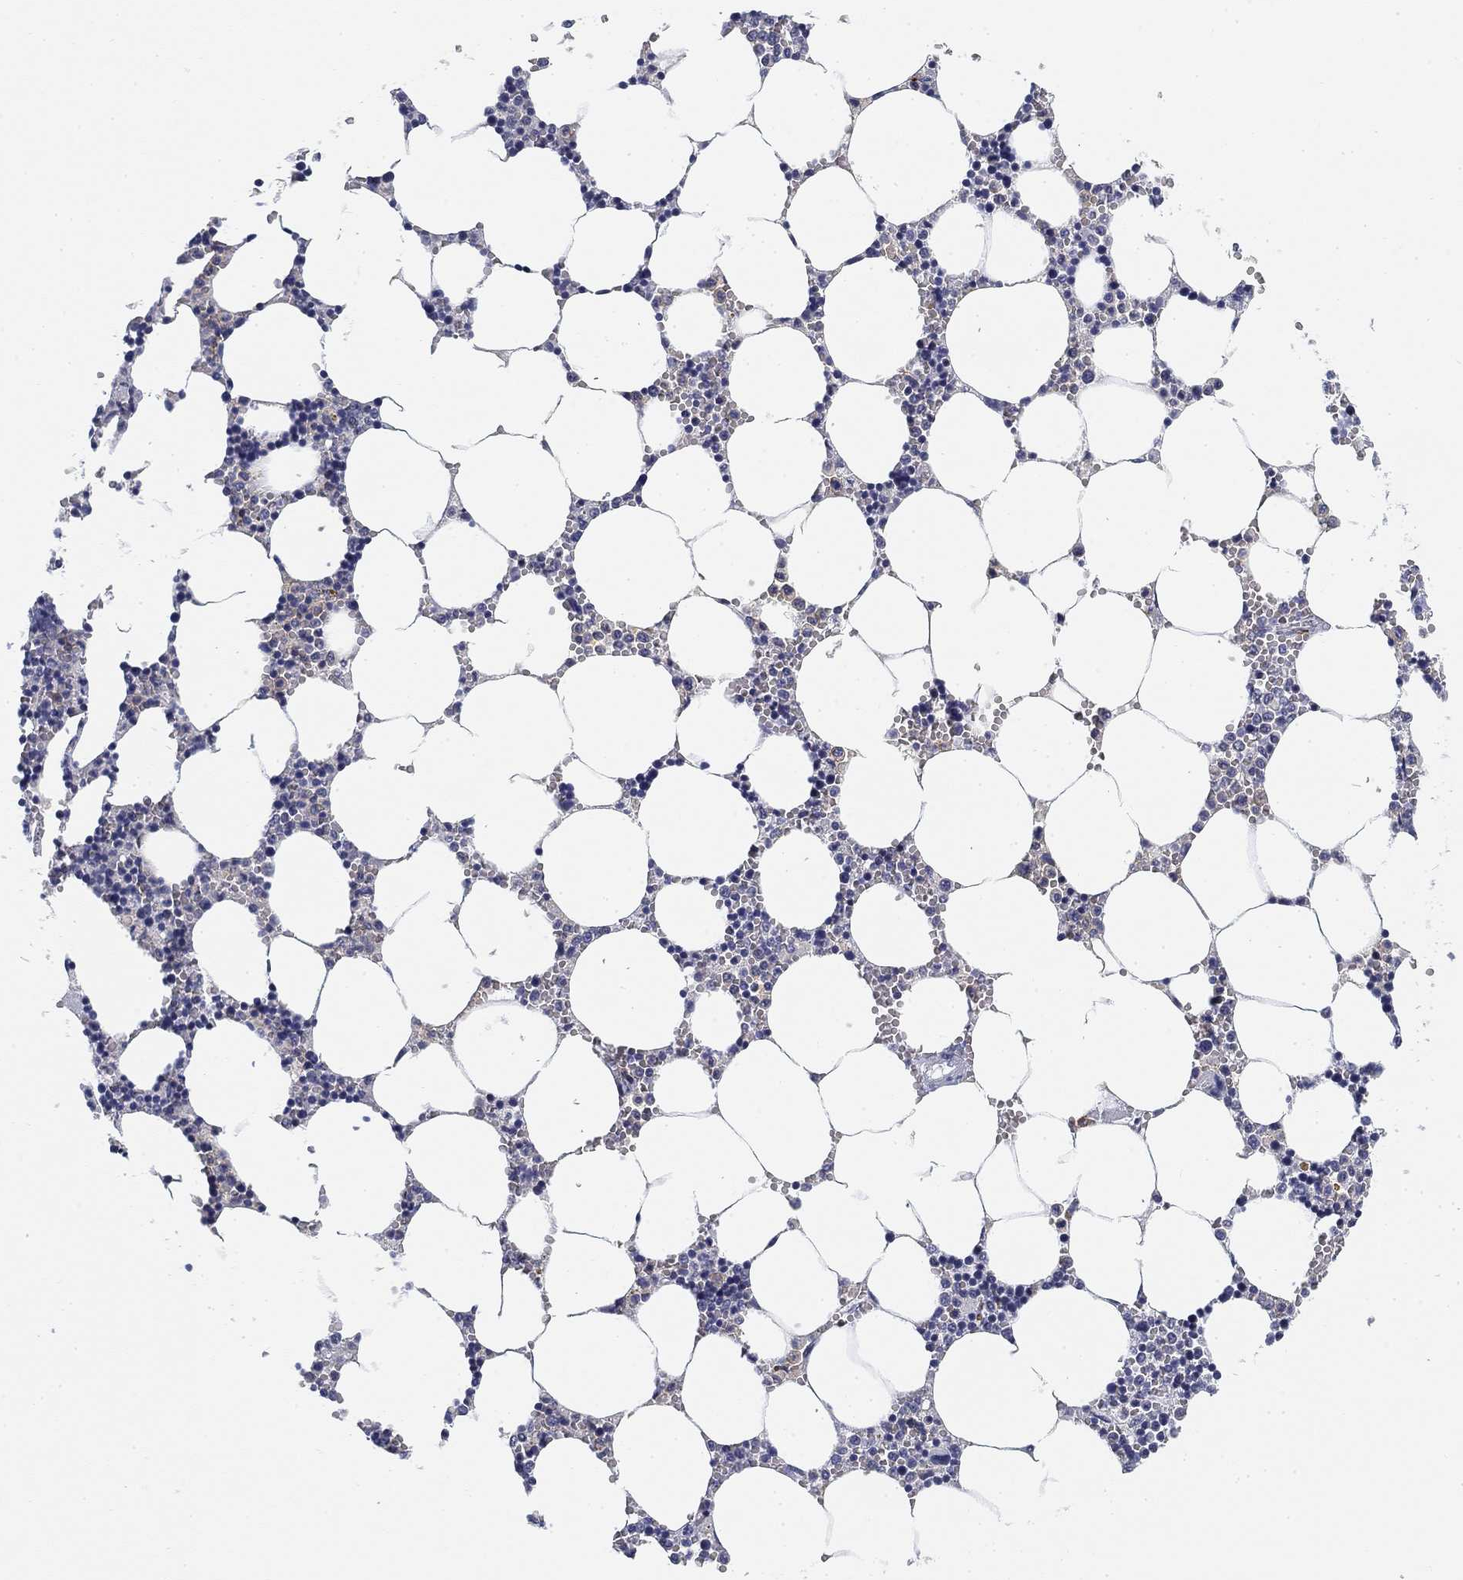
{"staining": {"intensity": "negative", "quantity": "none", "location": "none"}, "tissue": "bone marrow", "cell_type": "Hematopoietic cells", "image_type": "normal", "snomed": [{"axis": "morphology", "description": "Normal tissue, NOS"}, {"axis": "topography", "description": "Bone marrow"}], "caption": "IHC of unremarkable bone marrow demonstrates no positivity in hematopoietic cells.", "gene": "SLC2A5", "patient": {"sex": "female", "age": 64}}